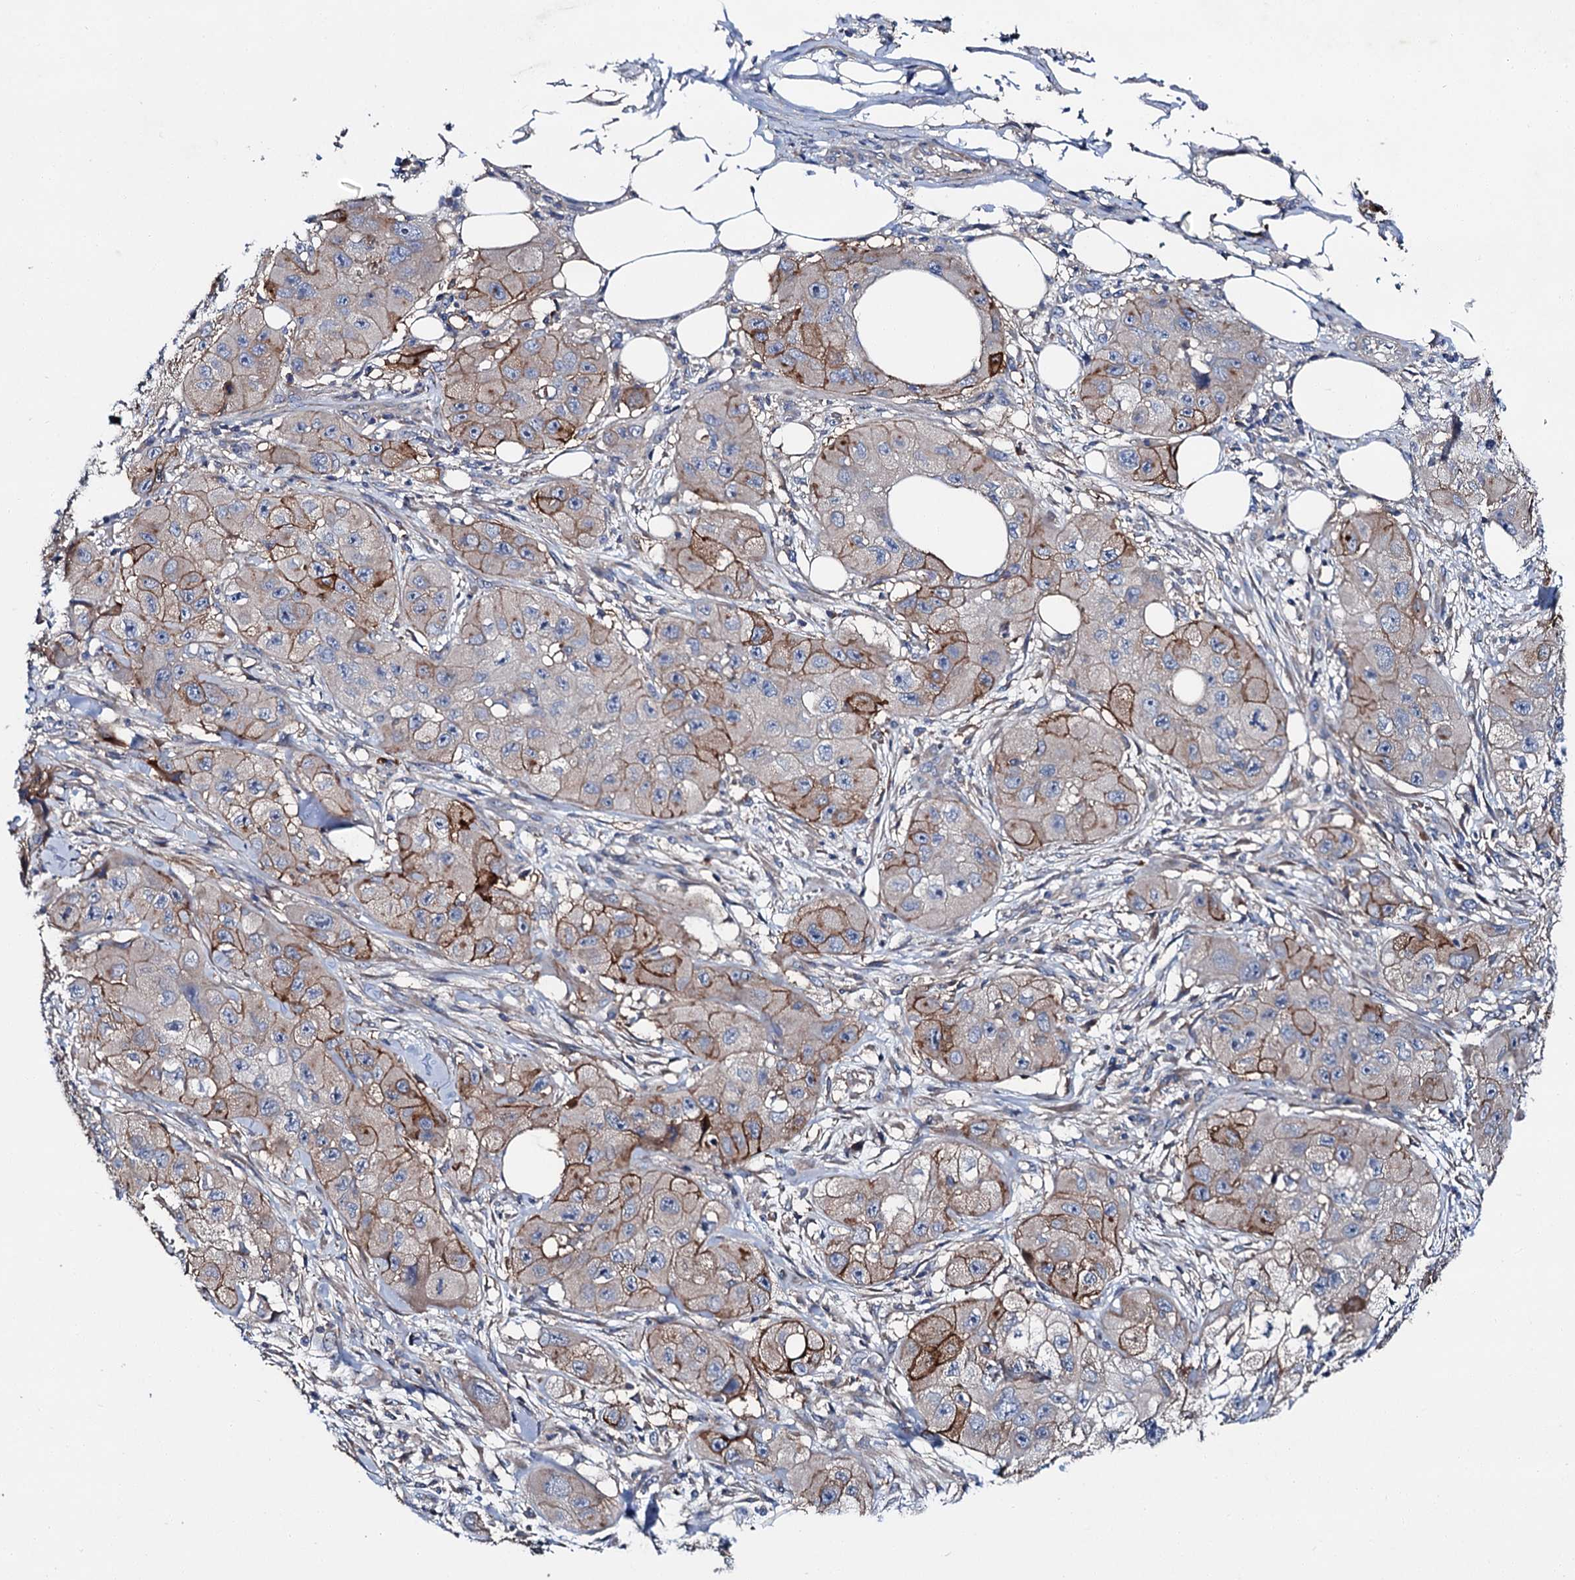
{"staining": {"intensity": "strong", "quantity": "25%-75%", "location": "cytoplasmic/membranous"}, "tissue": "skin cancer", "cell_type": "Tumor cells", "image_type": "cancer", "snomed": [{"axis": "morphology", "description": "Squamous cell carcinoma, NOS"}, {"axis": "topography", "description": "Skin"}, {"axis": "topography", "description": "Subcutis"}], "caption": "IHC image of skin cancer (squamous cell carcinoma) stained for a protein (brown), which exhibits high levels of strong cytoplasmic/membranous positivity in approximately 25%-75% of tumor cells.", "gene": "SLC22A25", "patient": {"sex": "male", "age": 73}}